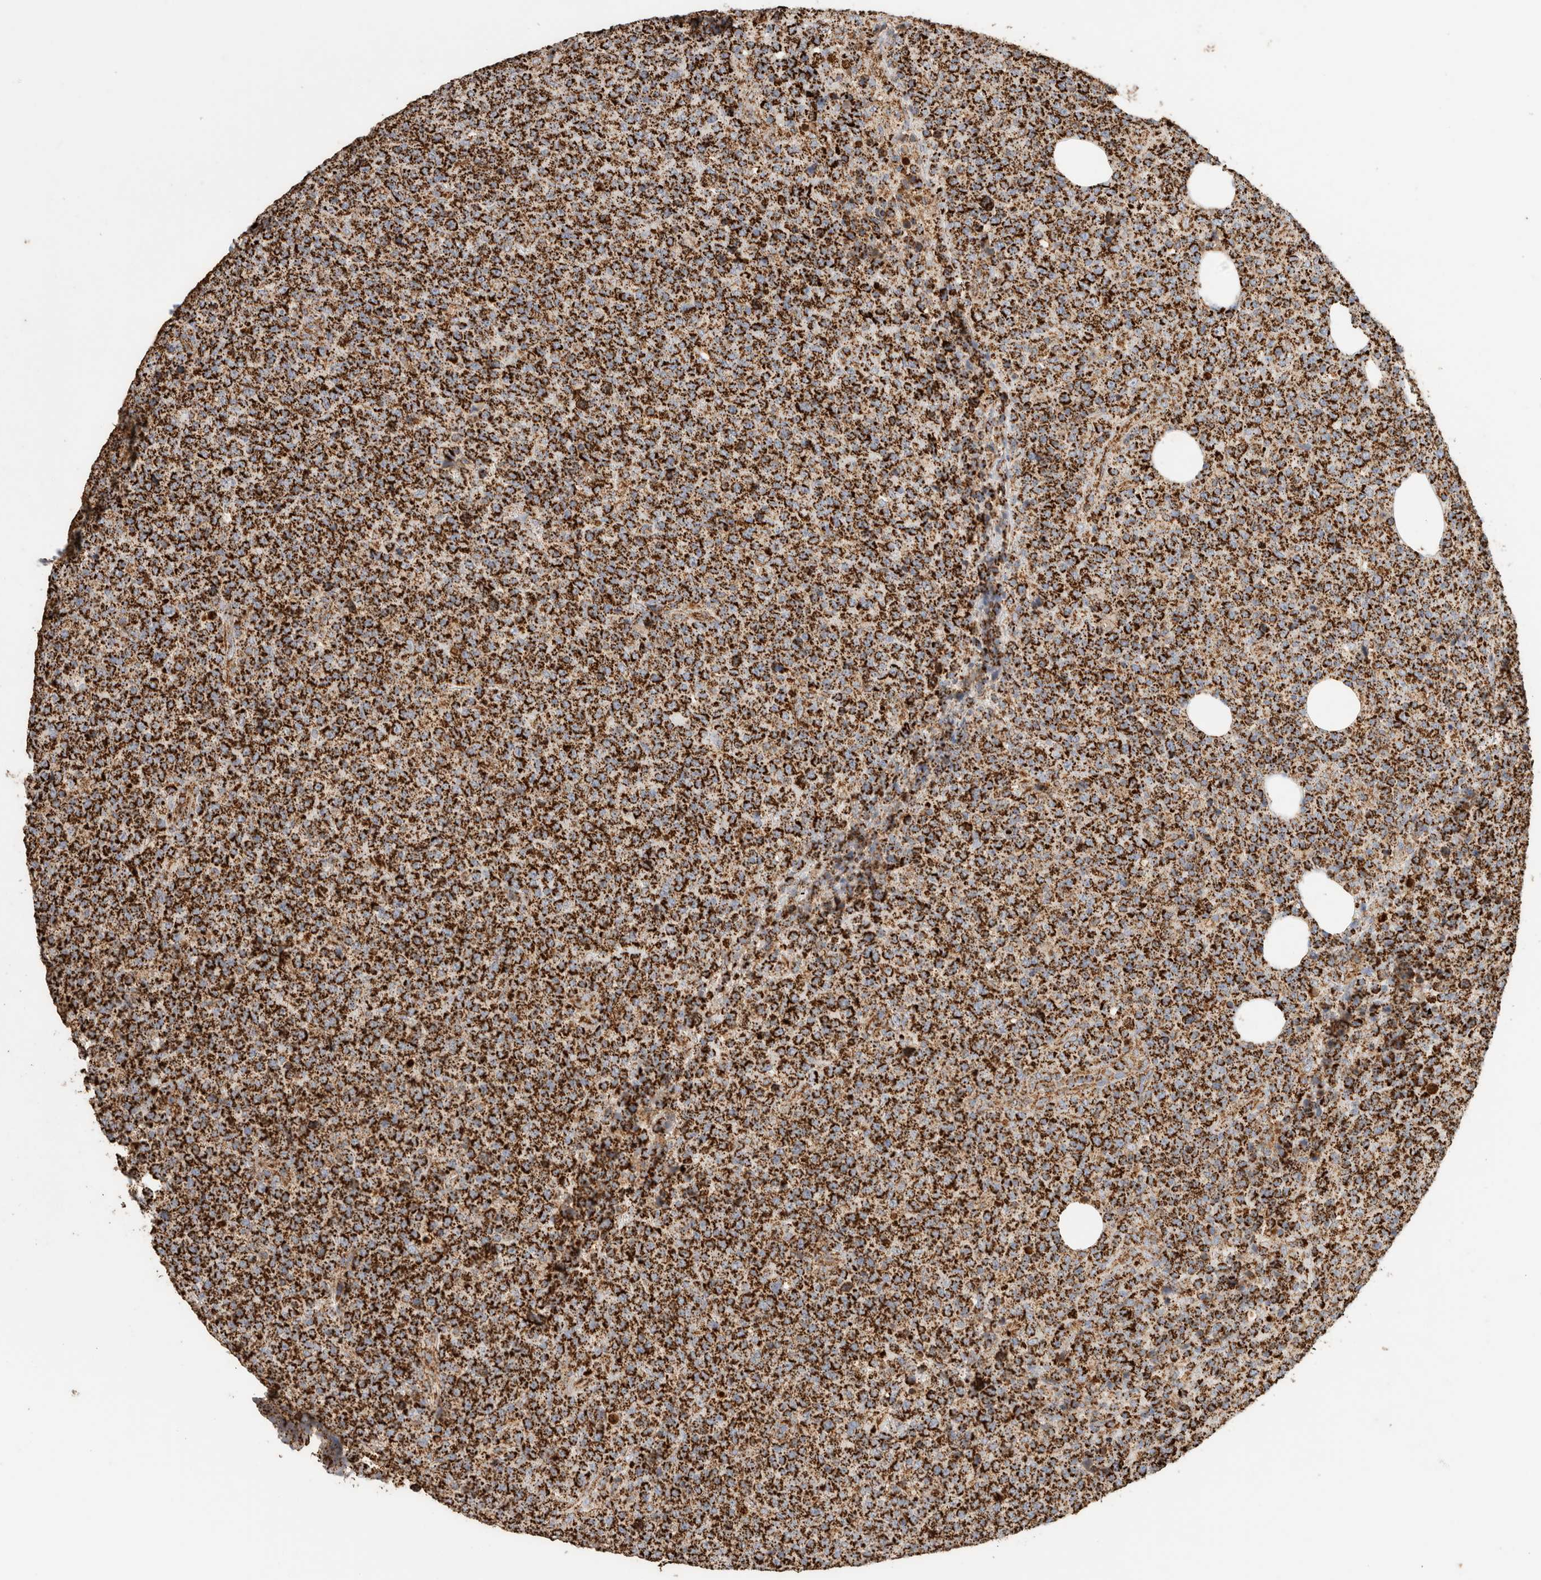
{"staining": {"intensity": "strong", "quantity": ">75%", "location": "cytoplasmic/membranous"}, "tissue": "lymphoma", "cell_type": "Tumor cells", "image_type": "cancer", "snomed": [{"axis": "morphology", "description": "Malignant lymphoma, non-Hodgkin's type, High grade"}, {"axis": "topography", "description": "Lymph node"}], "caption": "Lymphoma tissue displays strong cytoplasmic/membranous staining in about >75% of tumor cells", "gene": "C1QBP", "patient": {"sex": "male", "age": 13}}